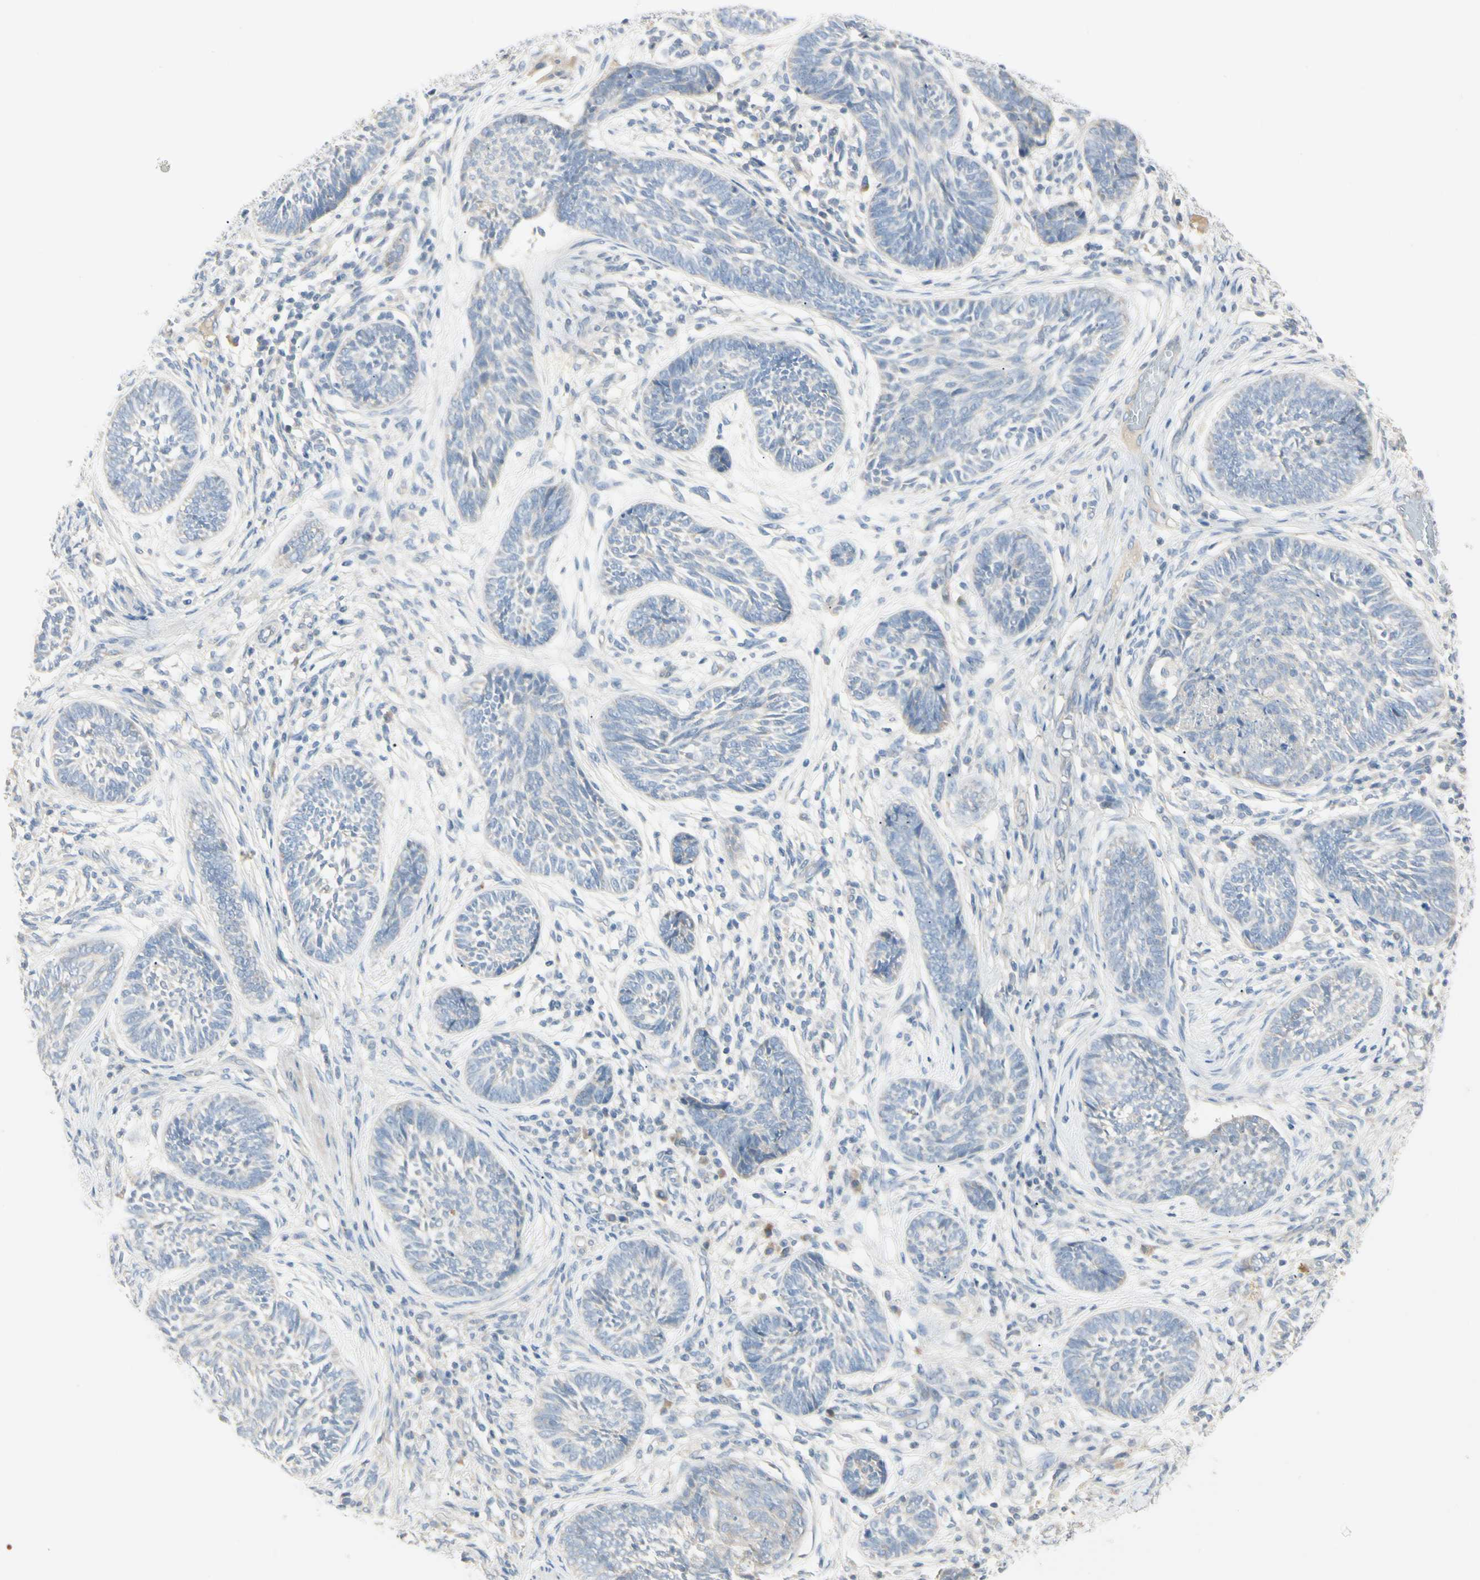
{"staining": {"intensity": "negative", "quantity": "none", "location": "none"}, "tissue": "skin cancer", "cell_type": "Tumor cells", "image_type": "cancer", "snomed": [{"axis": "morphology", "description": "Papilloma, NOS"}, {"axis": "morphology", "description": "Basal cell carcinoma"}, {"axis": "topography", "description": "Skin"}], "caption": "IHC of human skin cancer (papilloma) demonstrates no staining in tumor cells. (IHC, brightfield microscopy, high magnification).", "gene": "ALDH18A1", "patient": {"sex": "male", "age": 87}}